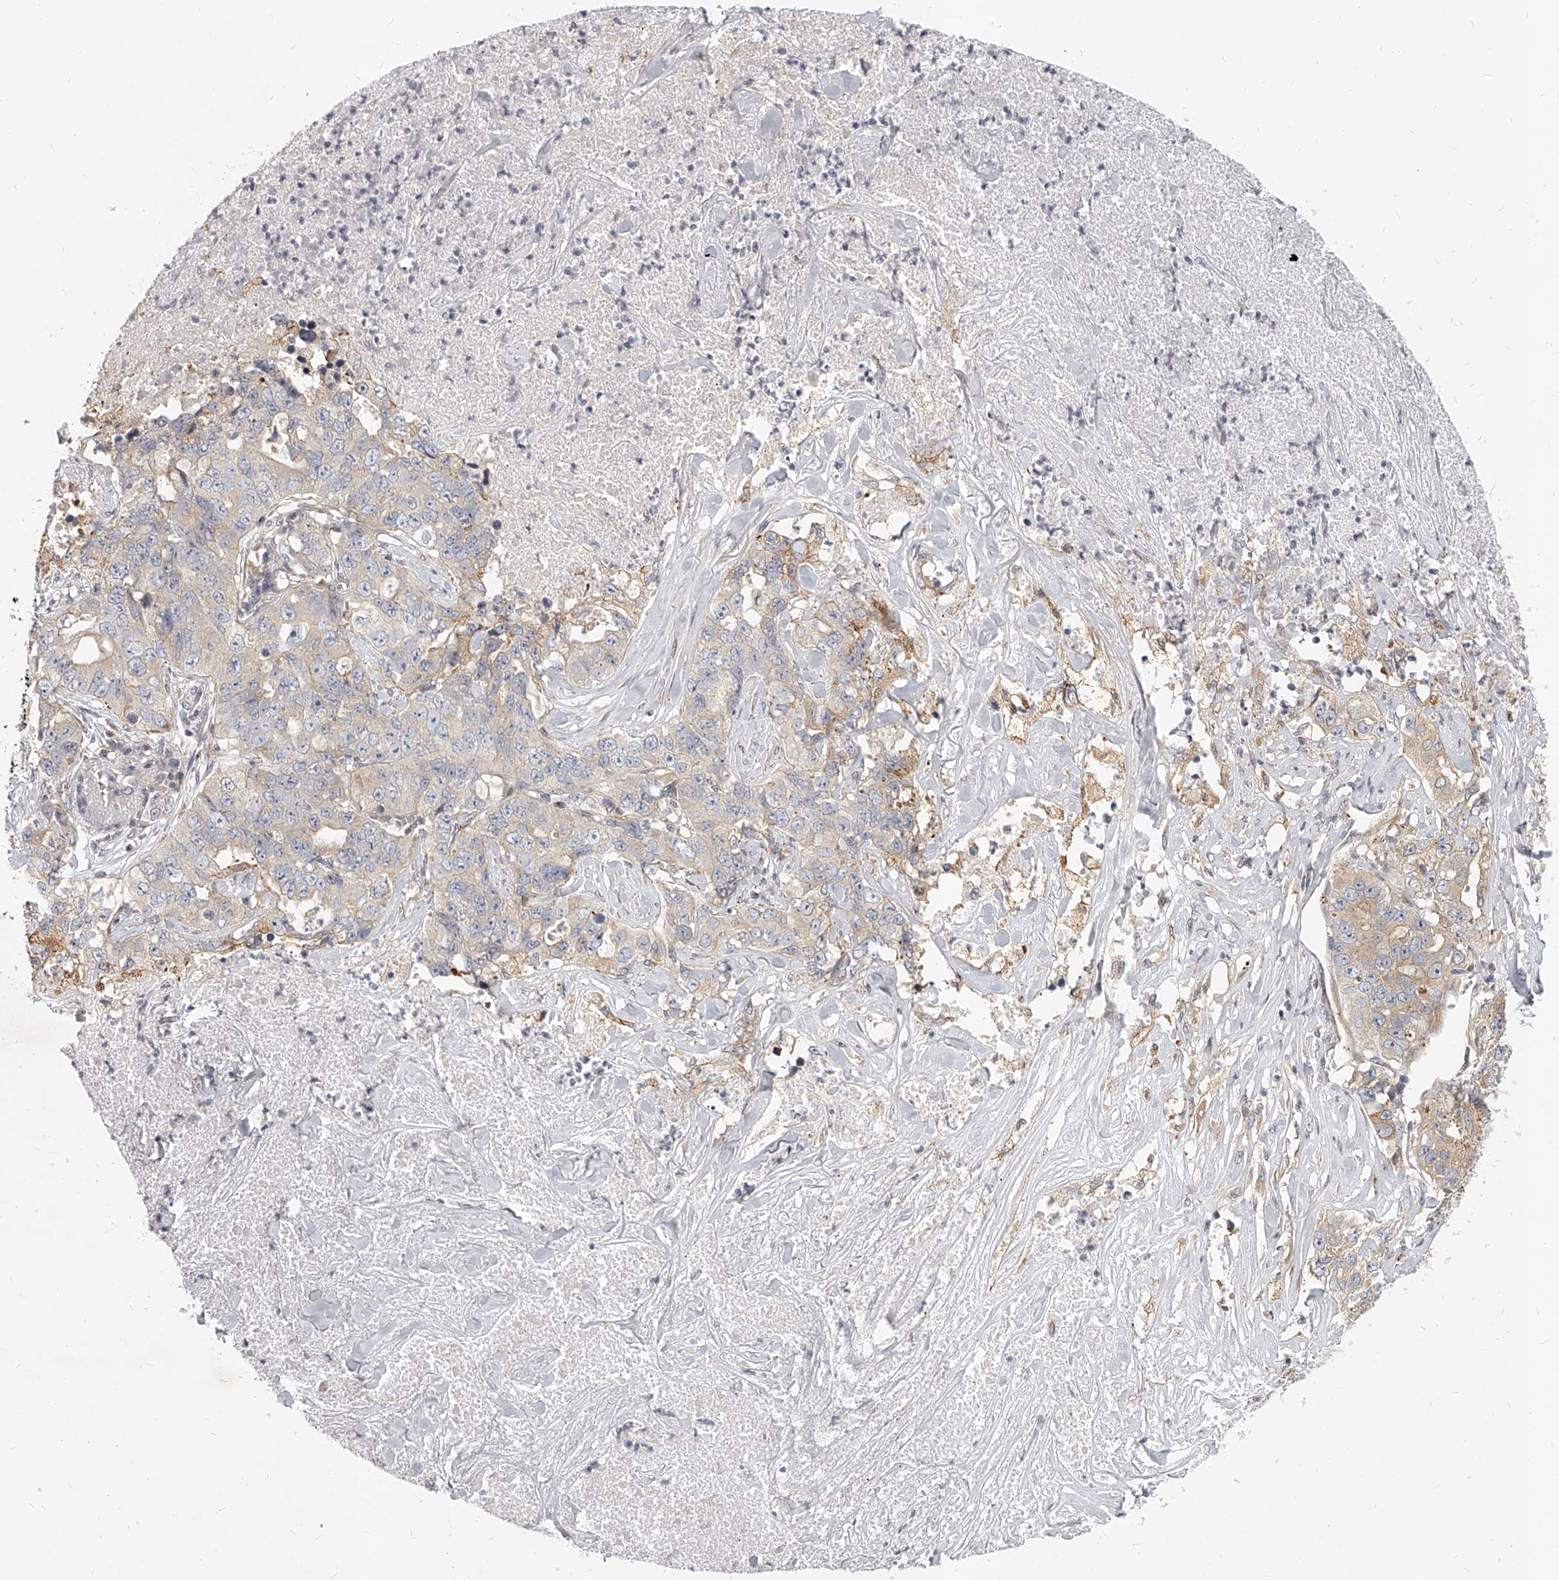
{"staining": {"intensity": "weak", "quantity": "25%-75%", "location": "cytoplasmic/membranous"}, "tissue": "lung cancer", "cell_type": "Tumor cells", "image_type": "cancer", "snomed": [{"axis": "morphology", "description": "Adenocarcinoma, NOS"}, {"axis": "topography", "description": "Lung"}], "caption": "Protein analysis of lung cancer (adenocarcinoma) tissue demonstrates weak cytoplasmic/membranous staining in approximately 25%-75% of tumor cells. The staining was performed using DAB (3,3'-diaminobenzidine) to visualize the protein expression in brown, while the nuclei were stained in blue with hematoxylin (Magnification: 20x).", "gene": "SLC37A1", "patient": {"sex": "female", "age": 51}}